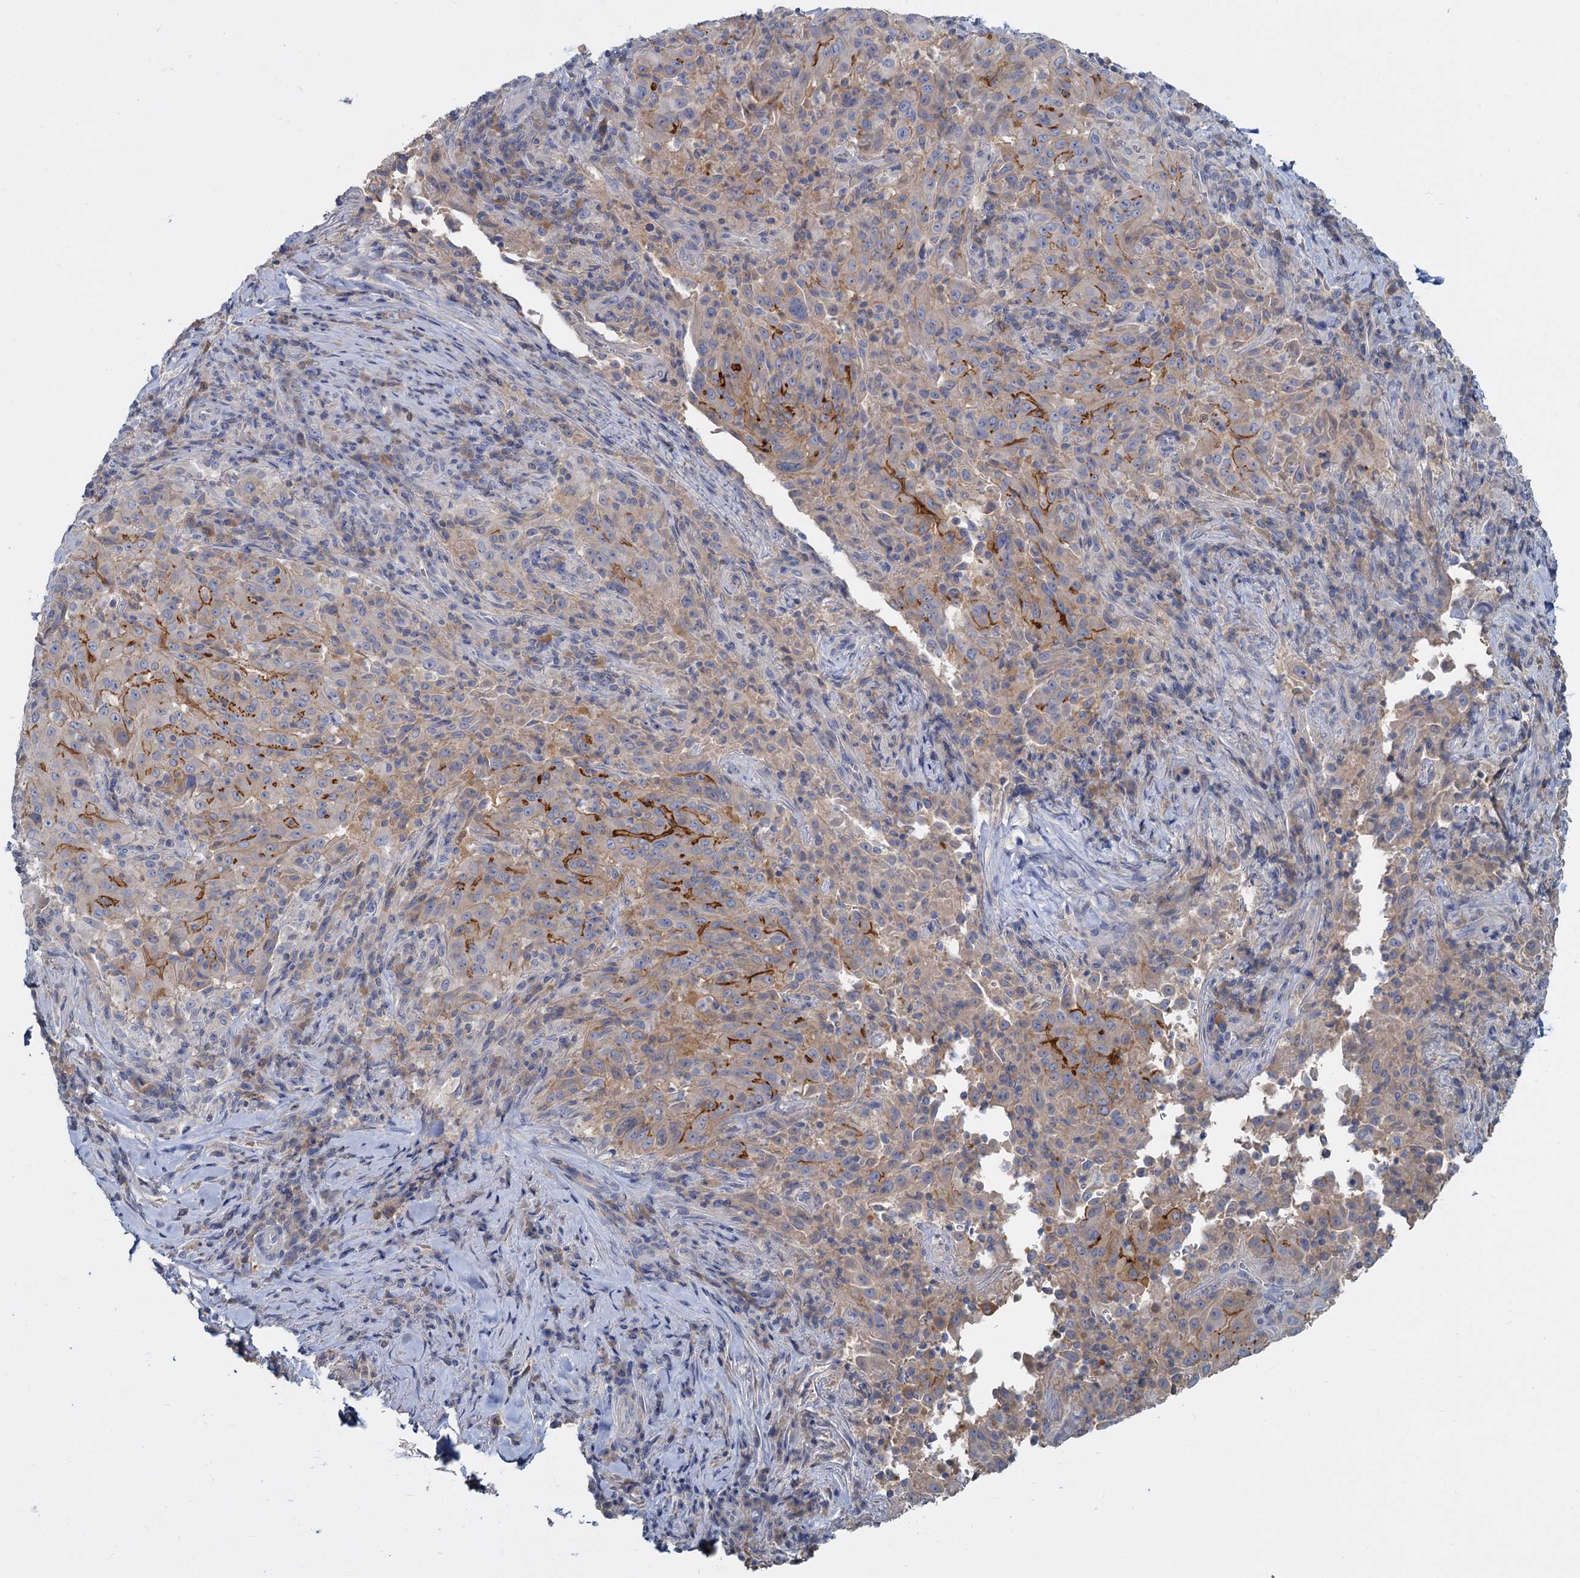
{"staining": {"intensity": "moderate", "quantity": "25%-75%", "location": "cytoplasmic/membranous"}, "tissue": "pancreatic cancer", "cell_type": "Tumor cells", "image_type": "cancer", "snomed": [{"axis": "morphology", "description": "Adenocarcinoma, NOS"}, {"axis": "topography", "description": "Pancreas"}], "caption": "Immunohistochemical staining of pancreatic cancer shows medium levels of moderate cytoplasmic/membranous staining in about 25%-75% of tumor cells.", "gene": "ACSM3", "patient": {"sex": "male", "age": 63}}